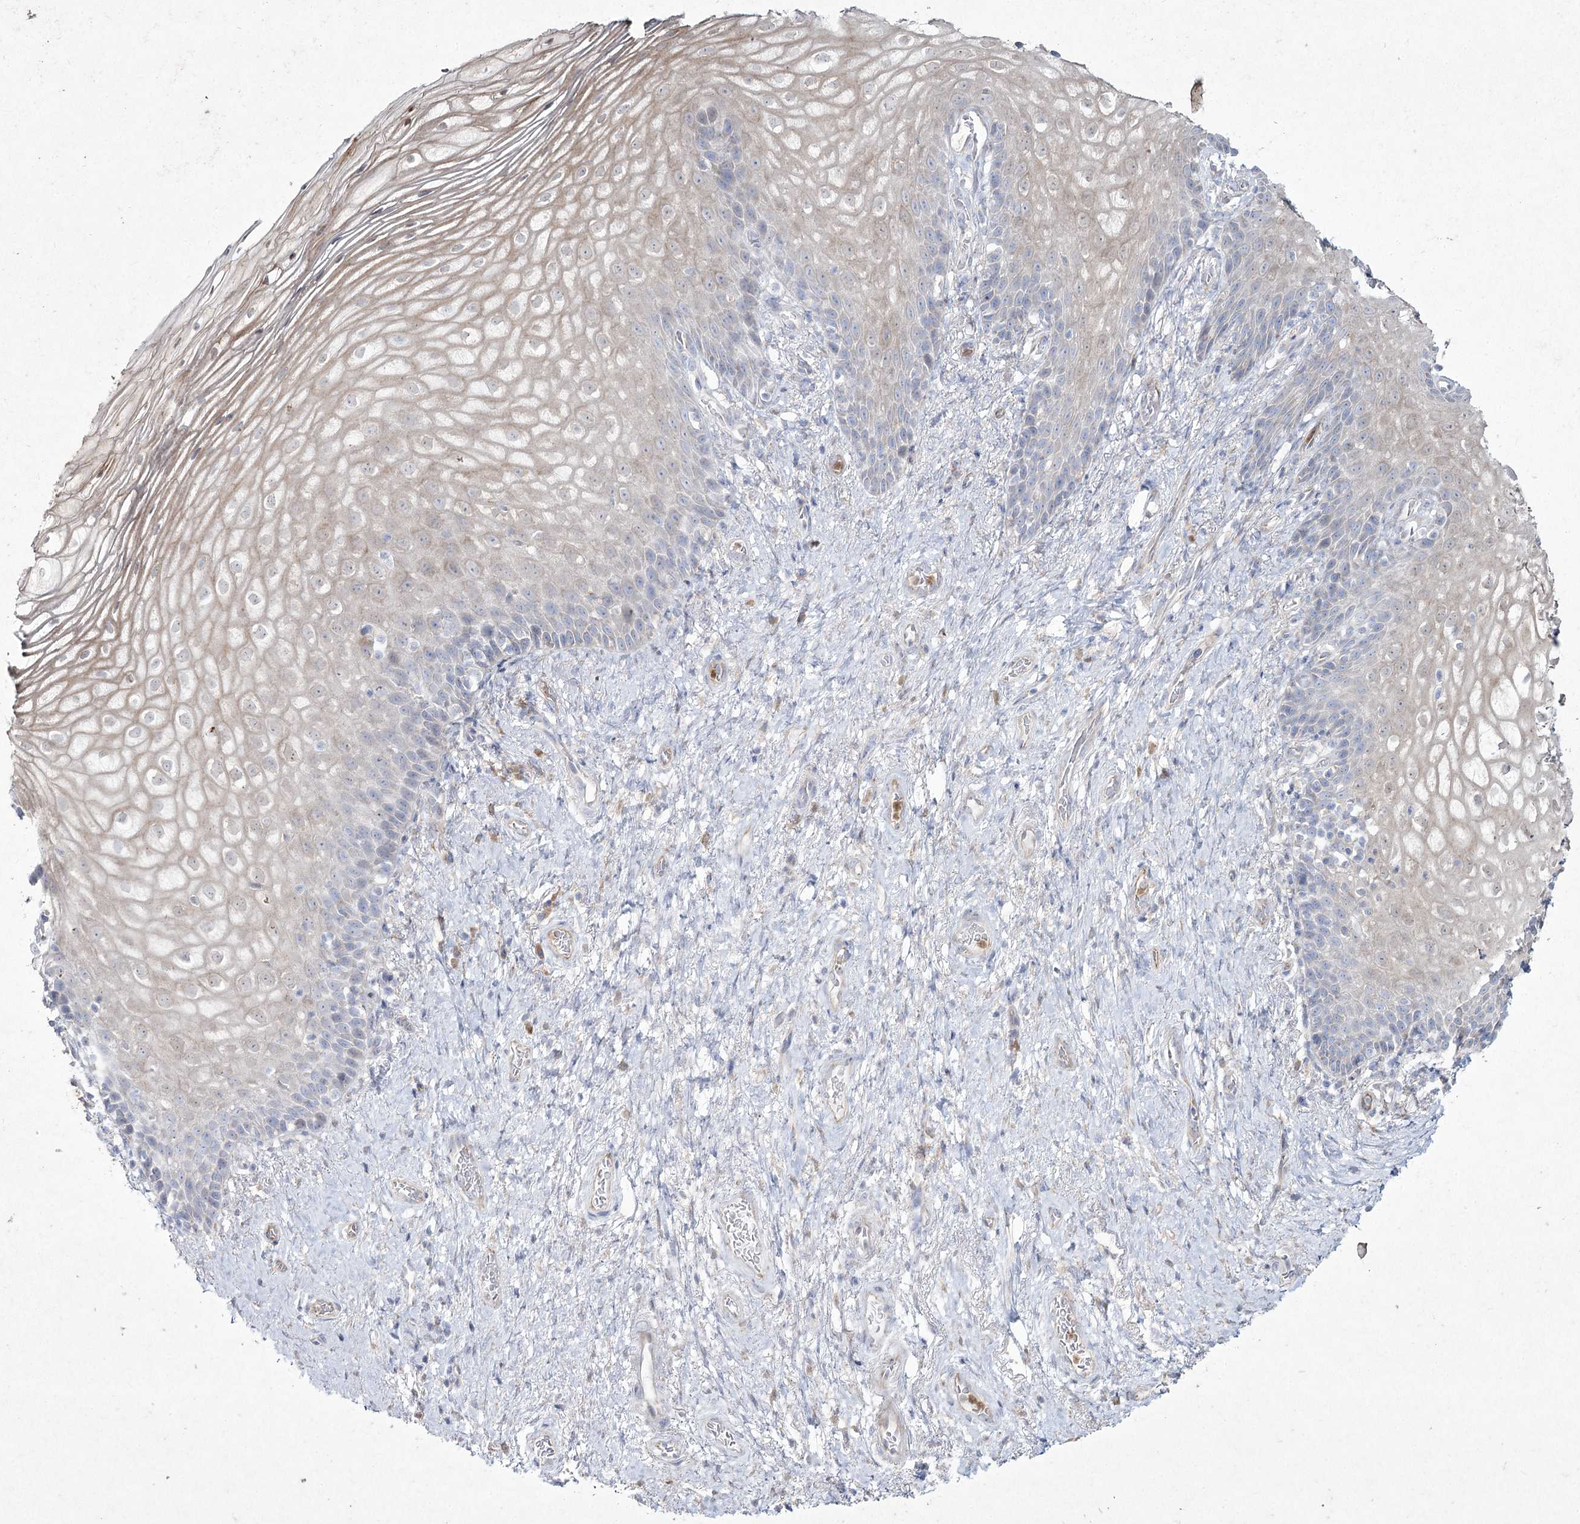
{"staining": {"intensity": "weak", "quantity": "<25%", "location": "cytoplasmic/membranous"}, "tissue": "vagina", "cell_type": "Squamous epithelial cells", "image_type": "normal", "snomed": [{"axis": "morphology", "description": "Normal tissue, NOS"}, {"axis": "topography", "description": "Vagina"}], "caption": "Immunohistochemical staining of unremarkable human vagina reveals no significant staining in squamous epithelial cells.", "gene": "NIPAL4", "patient": {"sex": "female", "age": 60}}